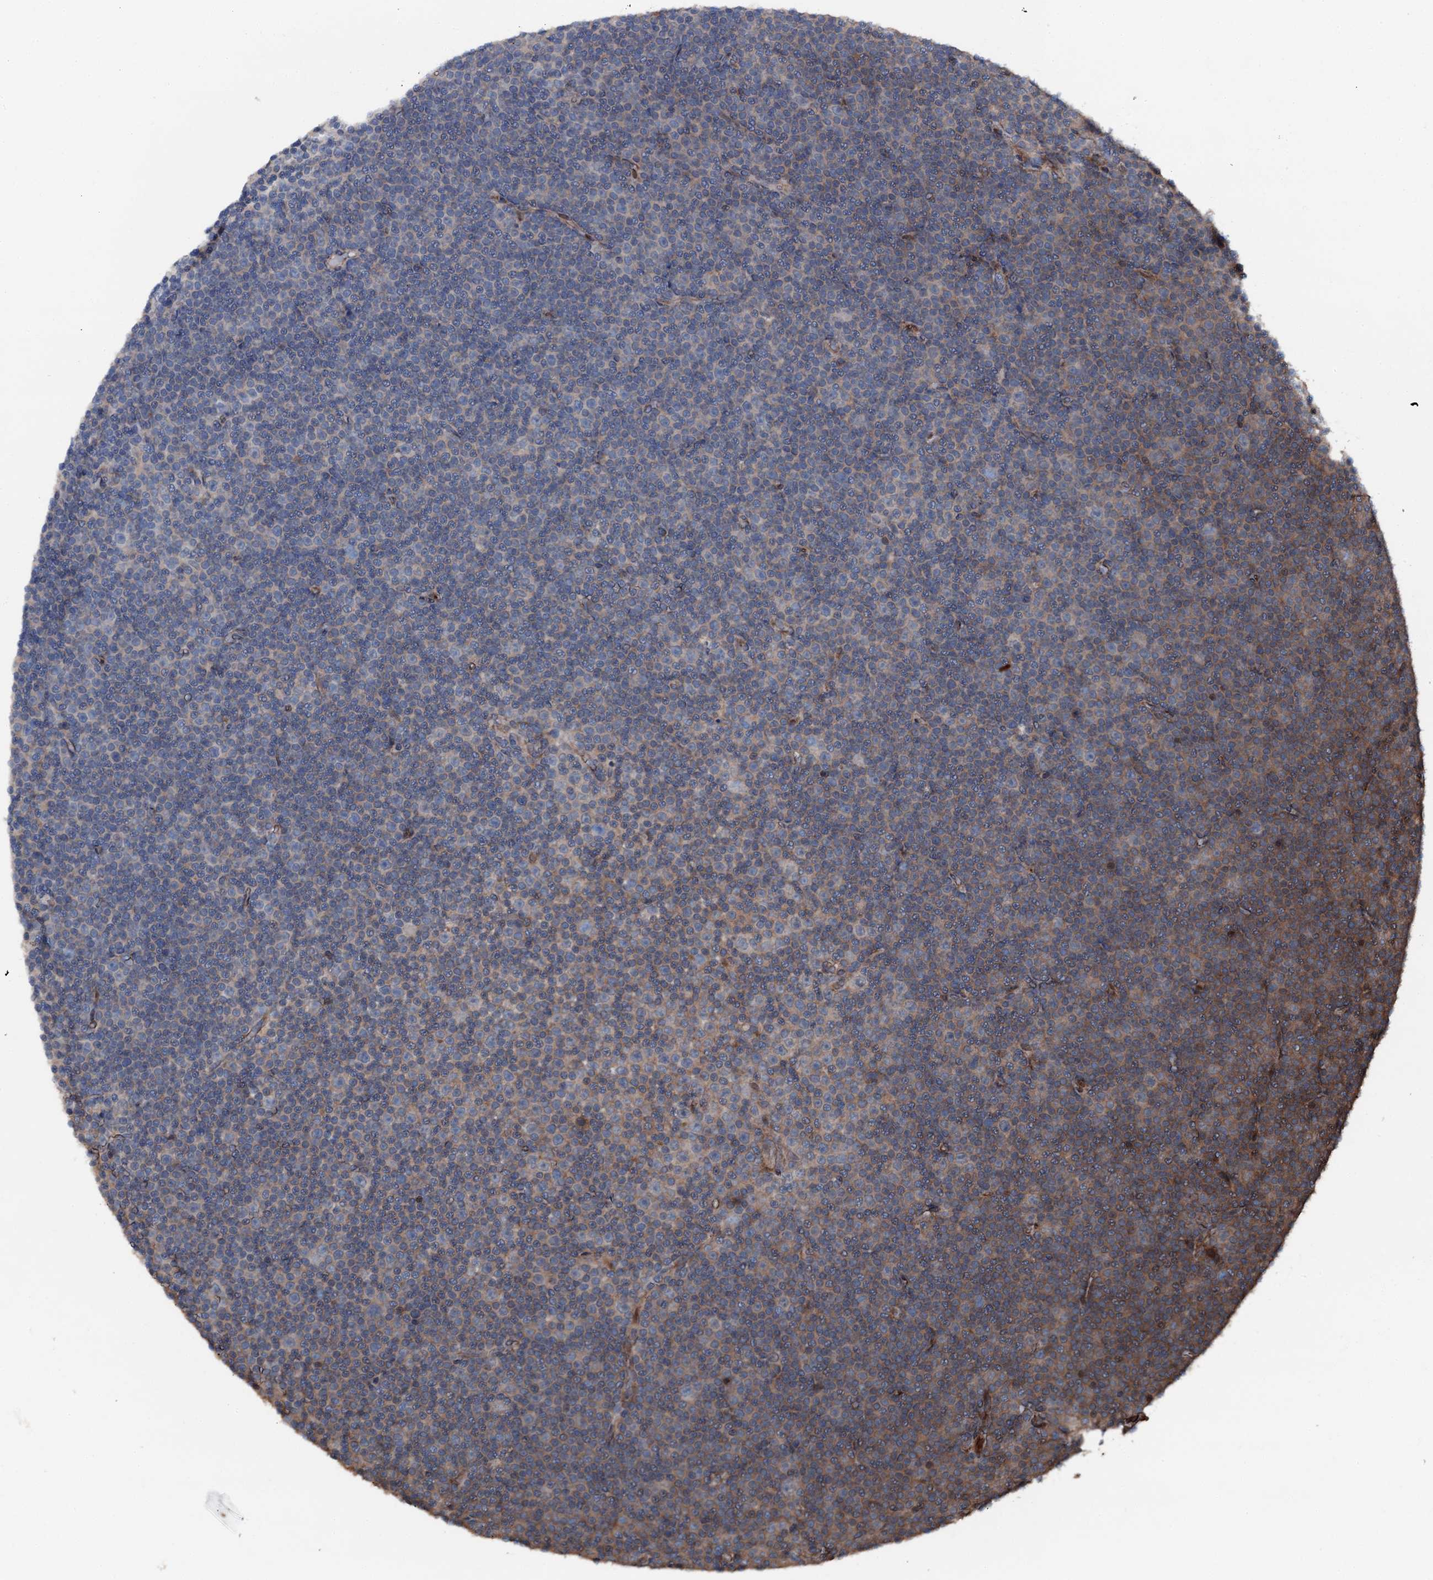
{"staining": {"intensity": "negative", "quantity": "none", "location": "none"}, "tissue": "lymphoma", "cell_type": "Tumor cells", "image_type": "cancer", "snomed": [{"axis": "morphology", "description": "Malignant lymphoma, non-Hodgkin's type, Low grade"}, {"axis": "topography", "description": "Lymph node"}], "caption": "Lymphoma was stained to show a protein in brown. There is no significant expression in tumor cells.", "gene": "FLYWCH1", "patient": {"sex": "female", "age": 67}}